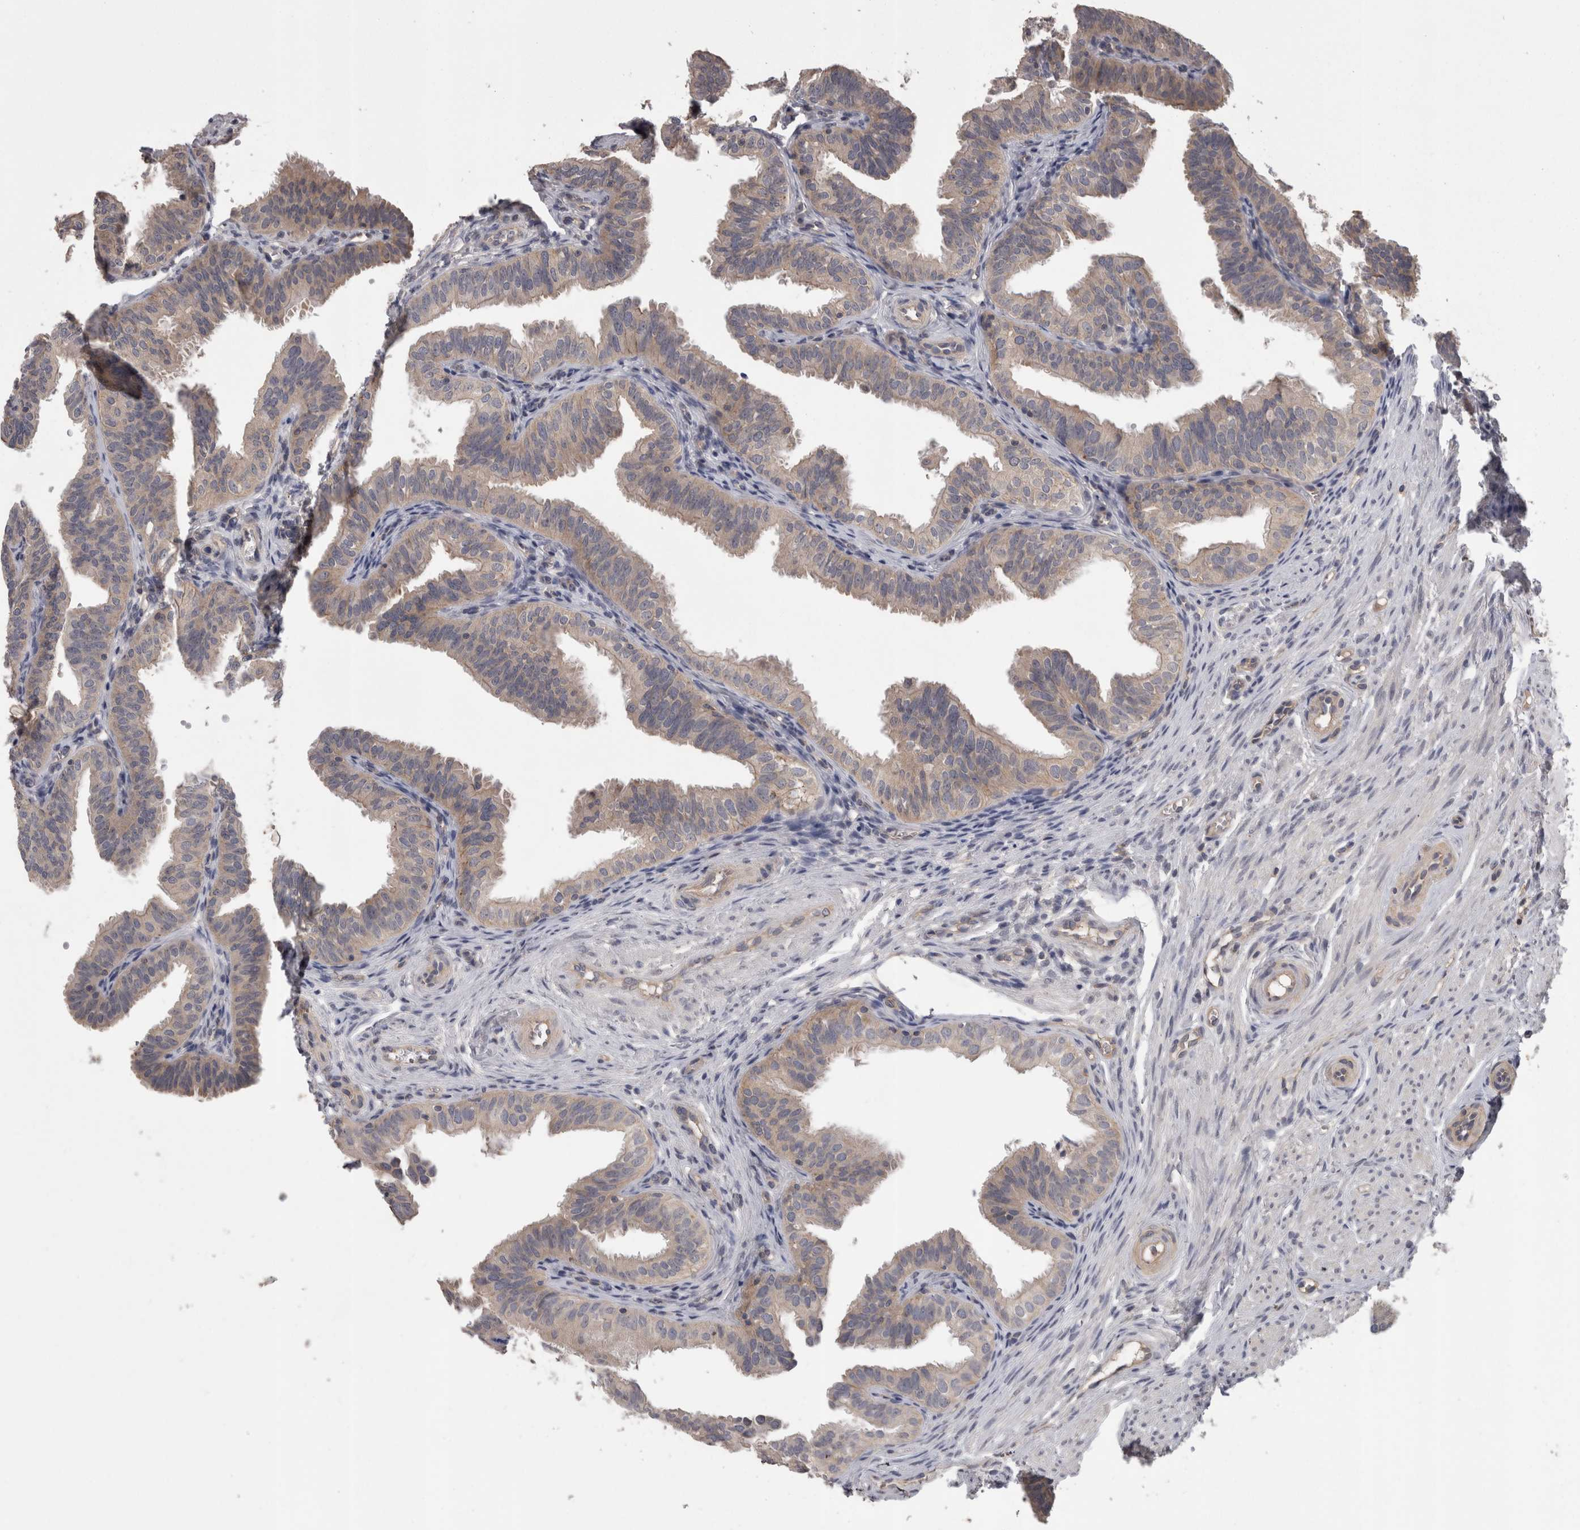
{"staining": {"intensity": "weak", "quantity": "25%-75%", "location": "cytoplasmic/membranous"}, "tissue": "fallopian tube", "cell_type": "Glandular cells", "image_type": "normal", "snomed": [{"axis": "morphology", "description": "Normal tissue, NOS"}, {"axis": "topography", "description": "Fallopian tube"}], "caption": "Immunohistochemical staining of benign fallopian tube shows weak cytoplasmic/membranous protein expression in approximately 25%-75% of glandular cells.", "gene": "PON3", "patient": {"sex": "female", "age": 35}}